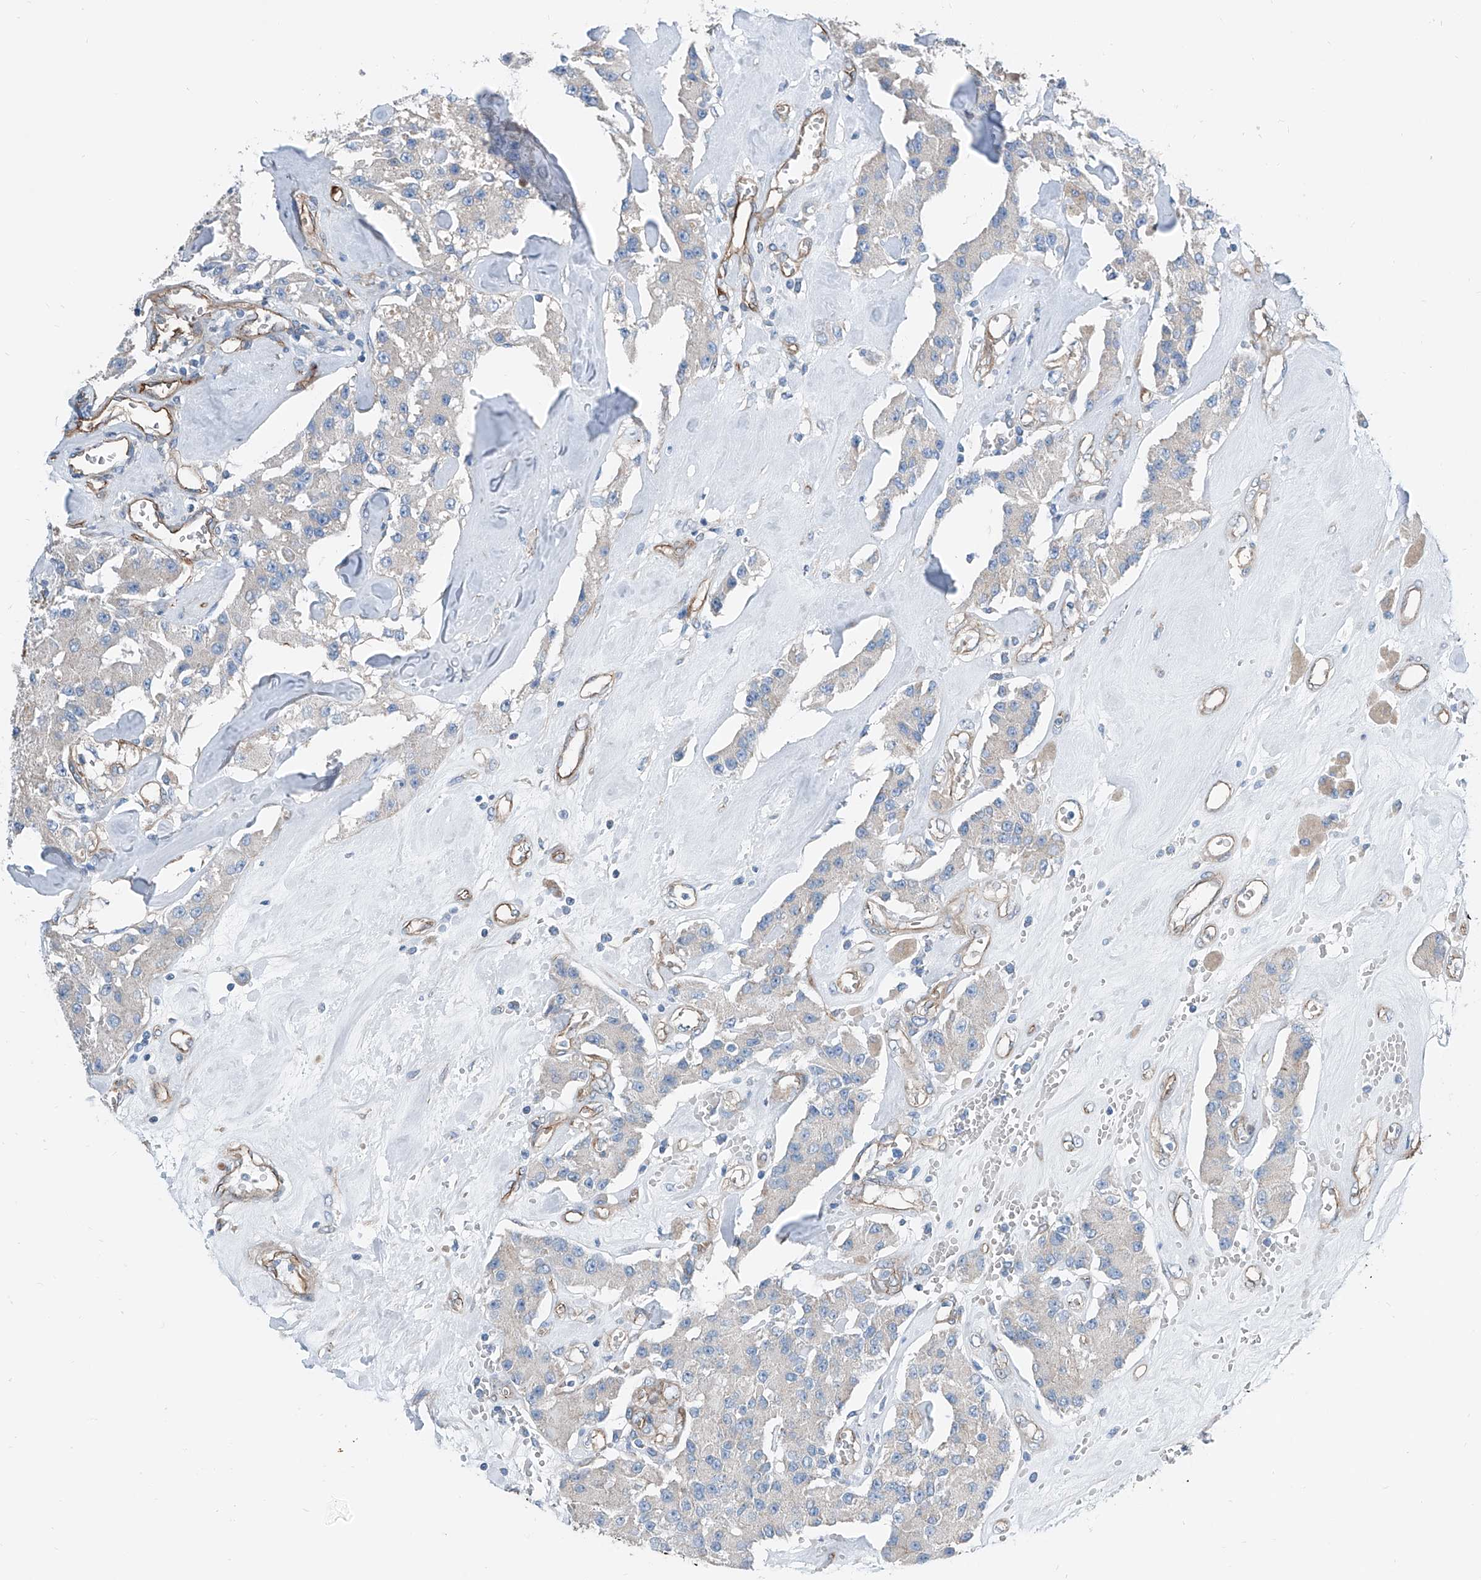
{"staining": {"intensity": "negative", "quantity": "none", "location": "none"}, "tissue": "carcinoid", "cell_type": "Tumor cells", "image_type": "cancer", "snomed": [{"axis": "morphology", "description": "Carcinoid, malignant, NOS"}, {"axis": "topography", "description": "Pancreas"}], "caption": "Tumor cells are negative for protein expression in human carcinoid.", "gene": "THEMIS2", "patient": {"sex": "male", "age": 41}}